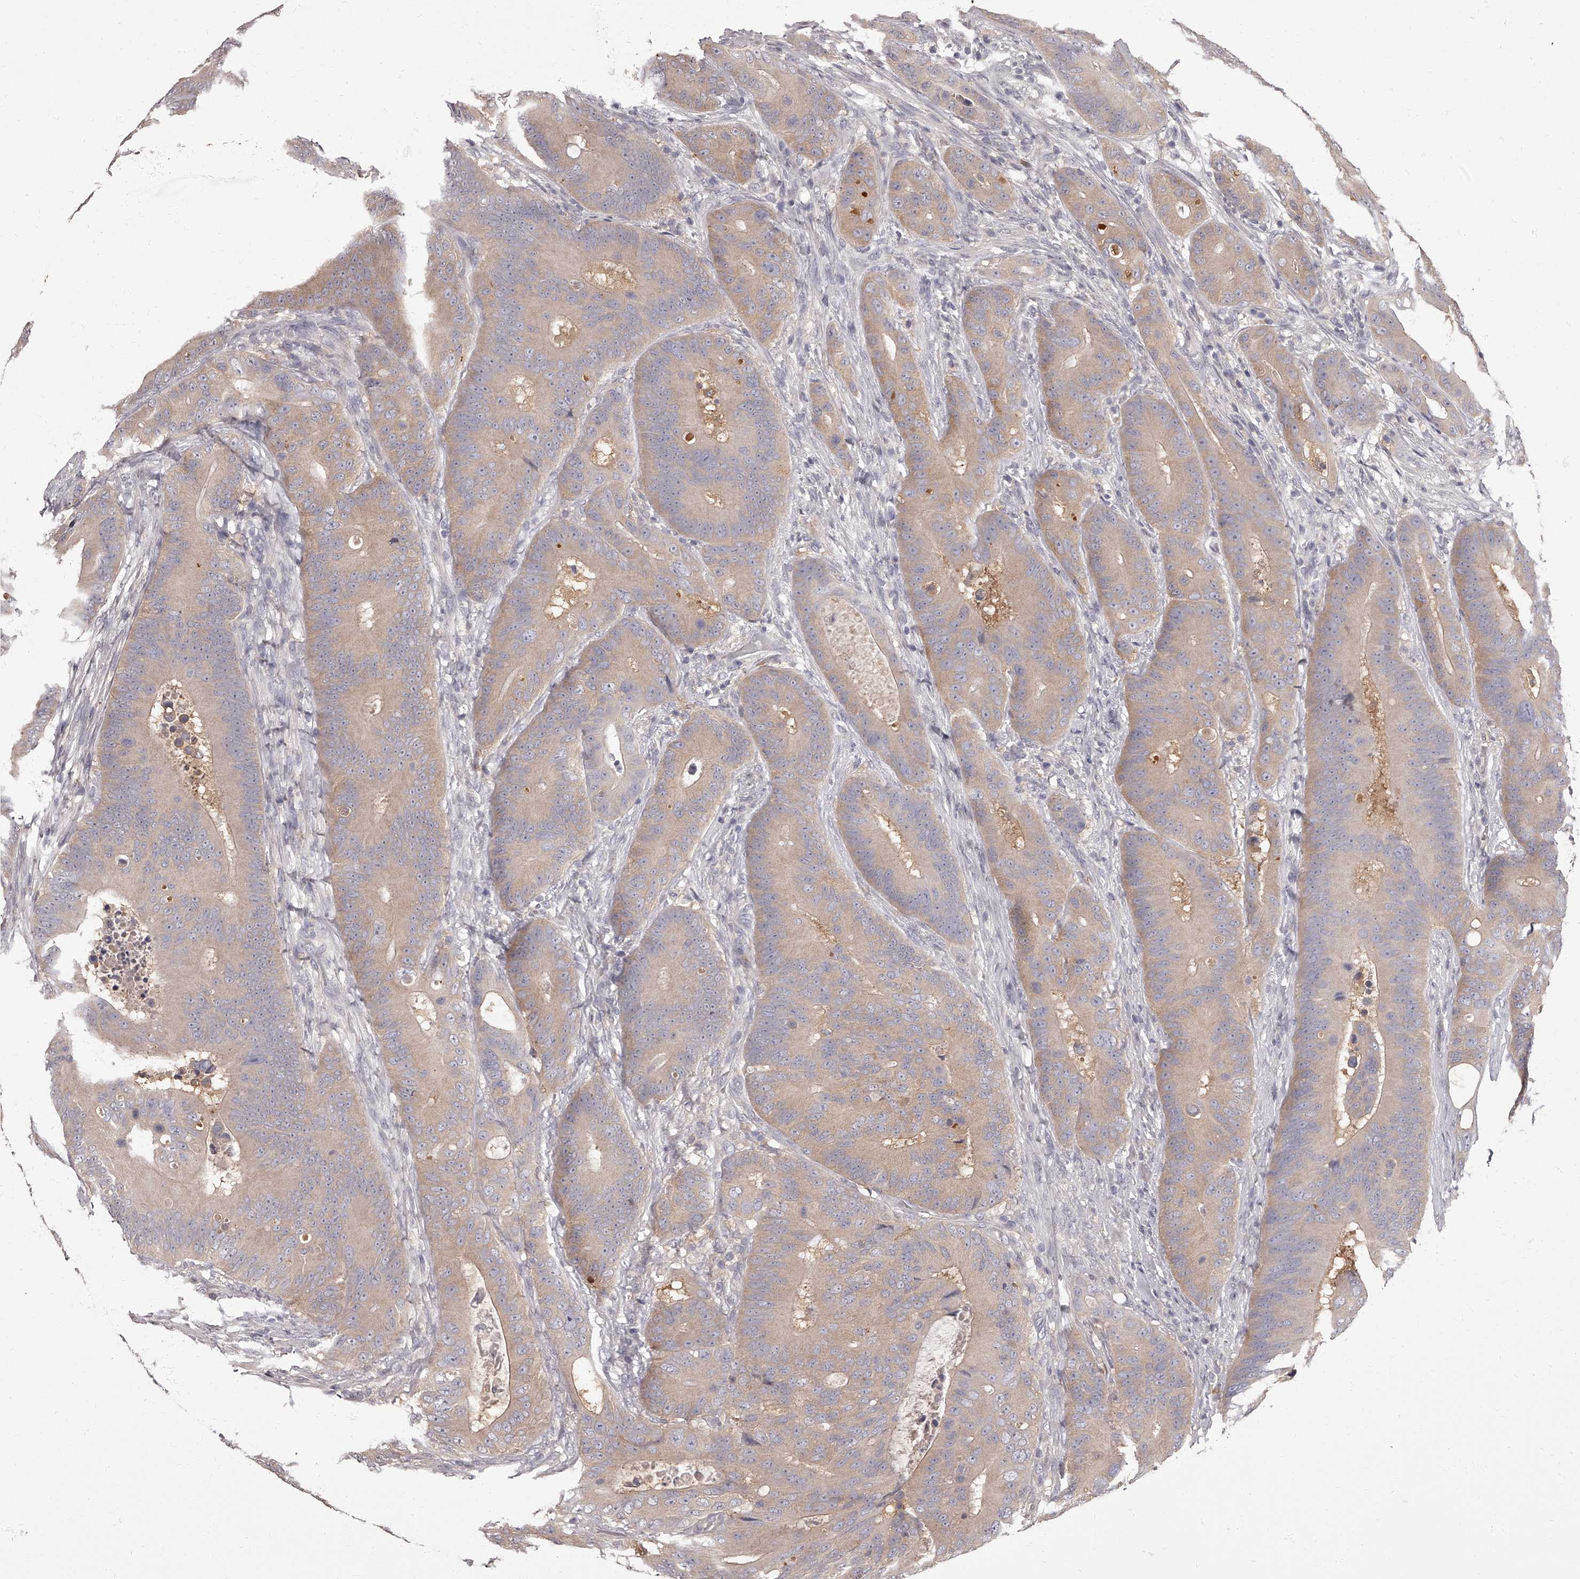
{"staining": {"intensity": "weak", "quantity": "<25%", "location": "cytoplasmic/membranous"}, "tissue": "colorectal cancer", "cell_type": "Tumor cells", "image_type": "cancer", "snomed": [{"axis": "morphology", "description": "Adenocarcinoma, NOS"}, {"axis": "topography", "description": "Colon"}], "caption": "Colorectal cancer (adenocarcinoma) was stained to show a protein in brown. There is no significant staining in tumor cells. (DAB IHC visualized using brightfield microscopy, high magnification).", "gene": "APEH", "patient": {"sex": "male", "age": 83}}